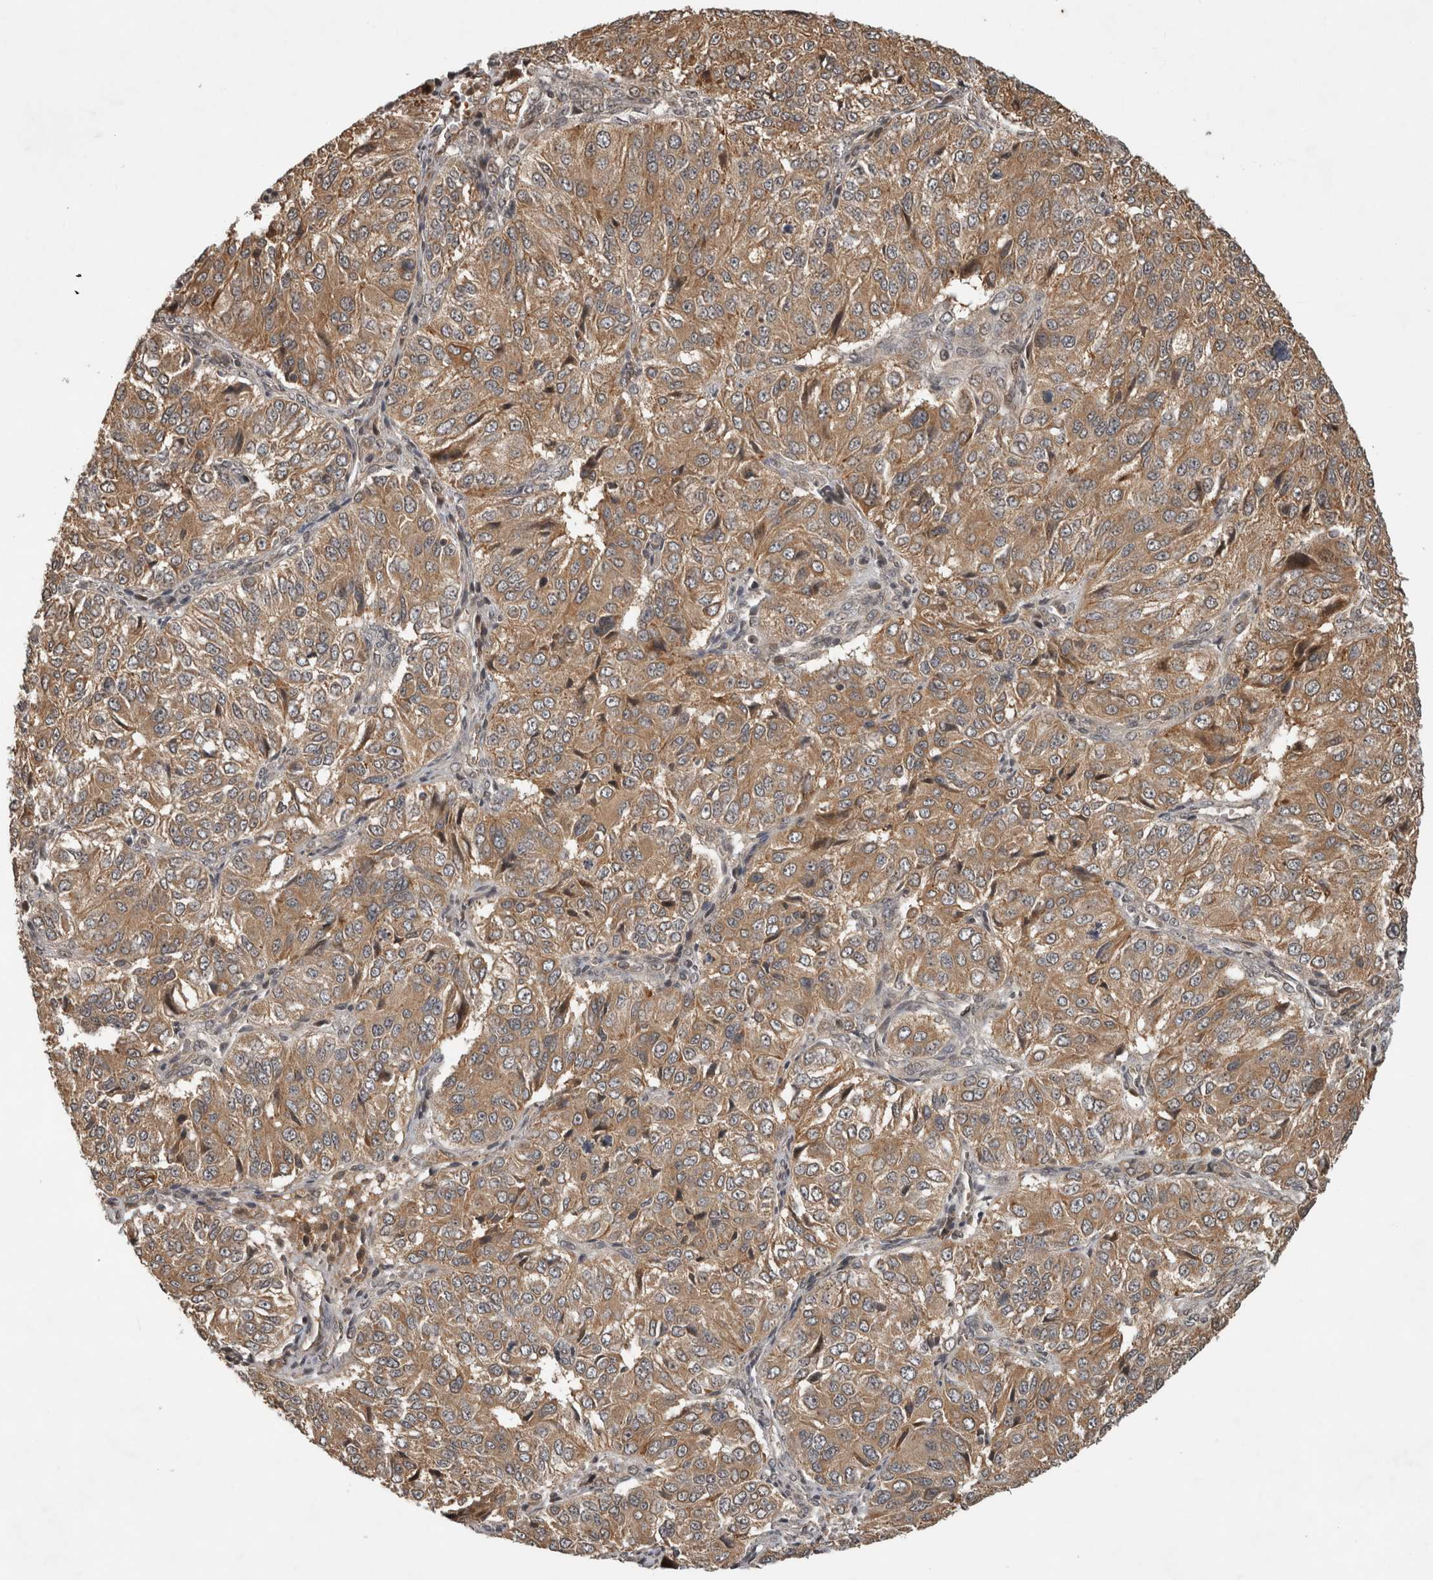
{"staining": {"intensity": "moderate", "quantity": ">75%", "location": "cytoplasmic/membranous"}, "tissue": "ovarian cancer", "cell_type": "Tumor cells", "image_type": "cancer", "snomed": [{"axis": "morphology", "description": "Carcinoma, endometroid"}, {"axis": "topography", "description": "Ovary"}], "caption": "Ovarian cancer tissue demonstrates moderate cytoplasmic/membranous positivity in about >75% of tumor cells", "gene": "PITPNC1", "patient": {"sex": "female", "age": 51}}